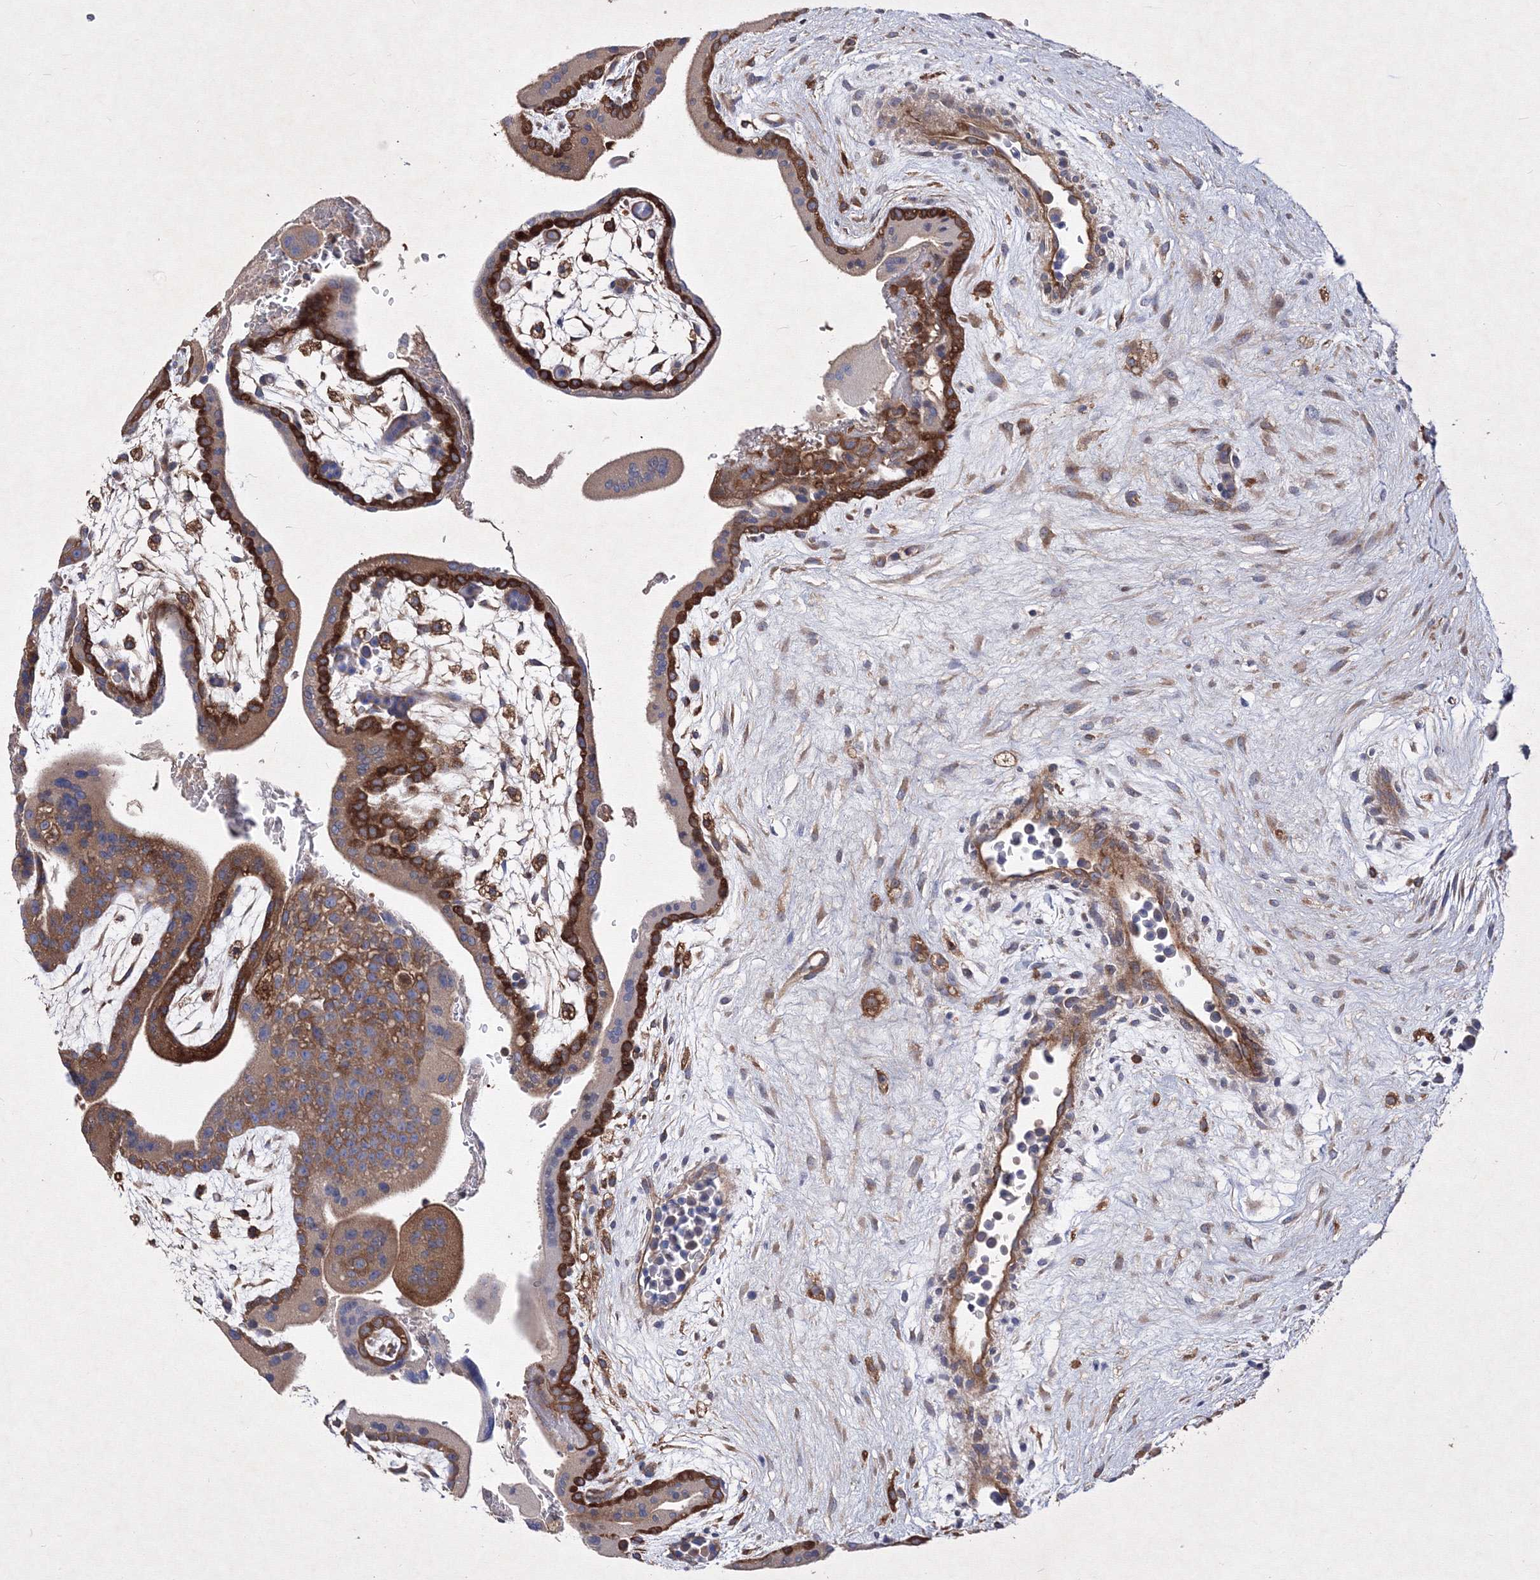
{"staining": {"intensity": "strong", "quantity": "25%-75%", "location": "cytoplasmic/membranous"}, "tissue": "placenta", "cell_type": "Trophoblastic cells", "image_type": "normal", "snomed": [{"axis": "morphology", "description": "Normal tissue, NOS"}, {"axis": "topography", "description": "Placenta"}], "caption": "This micrograph exhibits IHC staining of benign human placenta, with high strong cytoplasmic/membranous expression in about 25%-75% of trophoblastic cells.", "gene": "SNX18", "patient": {"sex": "female", "age": 35}}